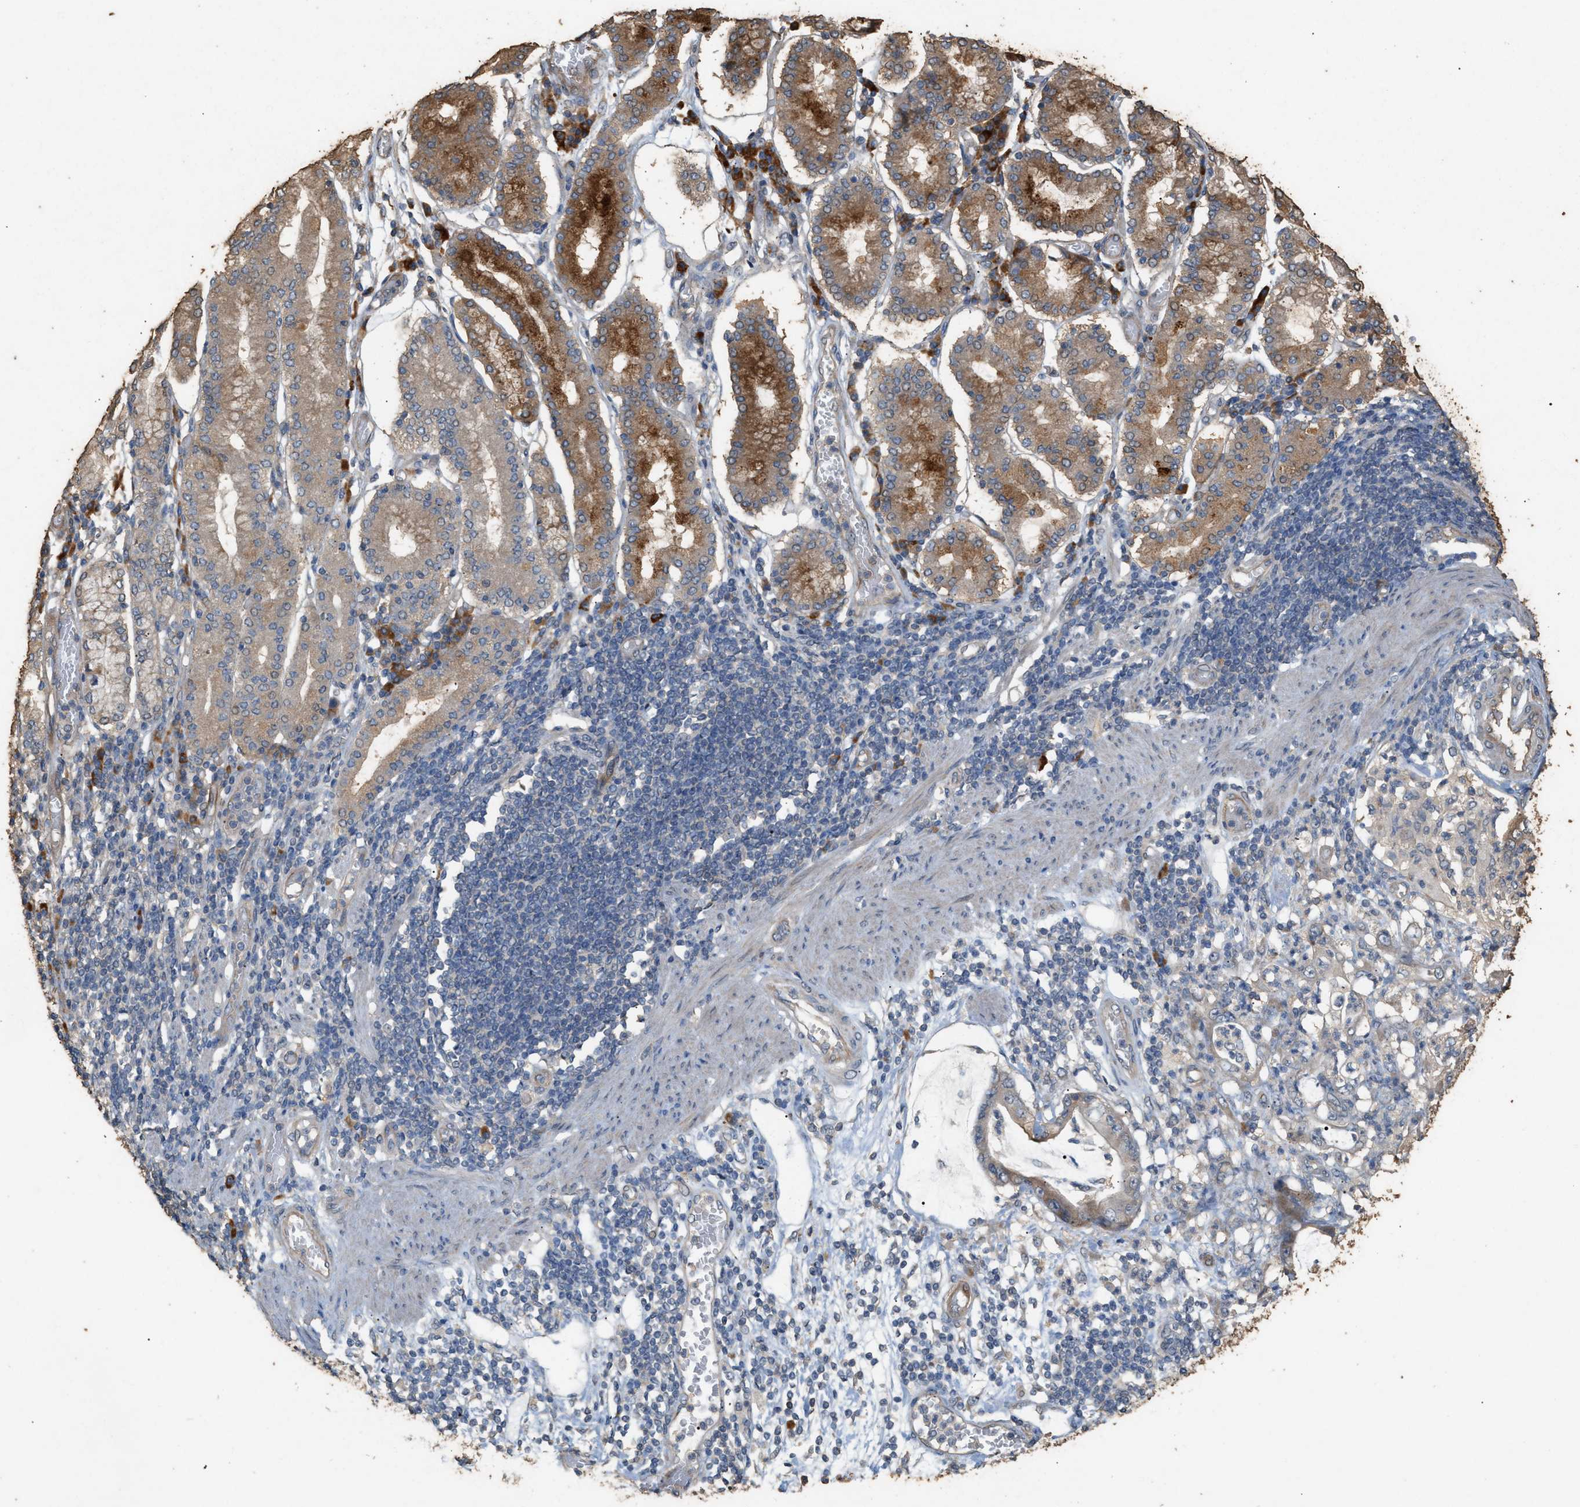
{"staining": {"intensity": "weak", "quantity": "<25%", "location": "cytoplasmic/membranous"}, "tissue": "stomach cancer", "cell_type": "Tumor cells", "image_type": "cancer", "snomed": [{"axis": "morphology", "description": "Adenocarcinoma, NOS"}, {"axis": "topography", "description": "Stomach"}], "caption": "Image shows no protein staining in tumor cells of stomach cancer tissue.", "gene": "DCAF7", "patient": {"sex": "female", "age": 73}}